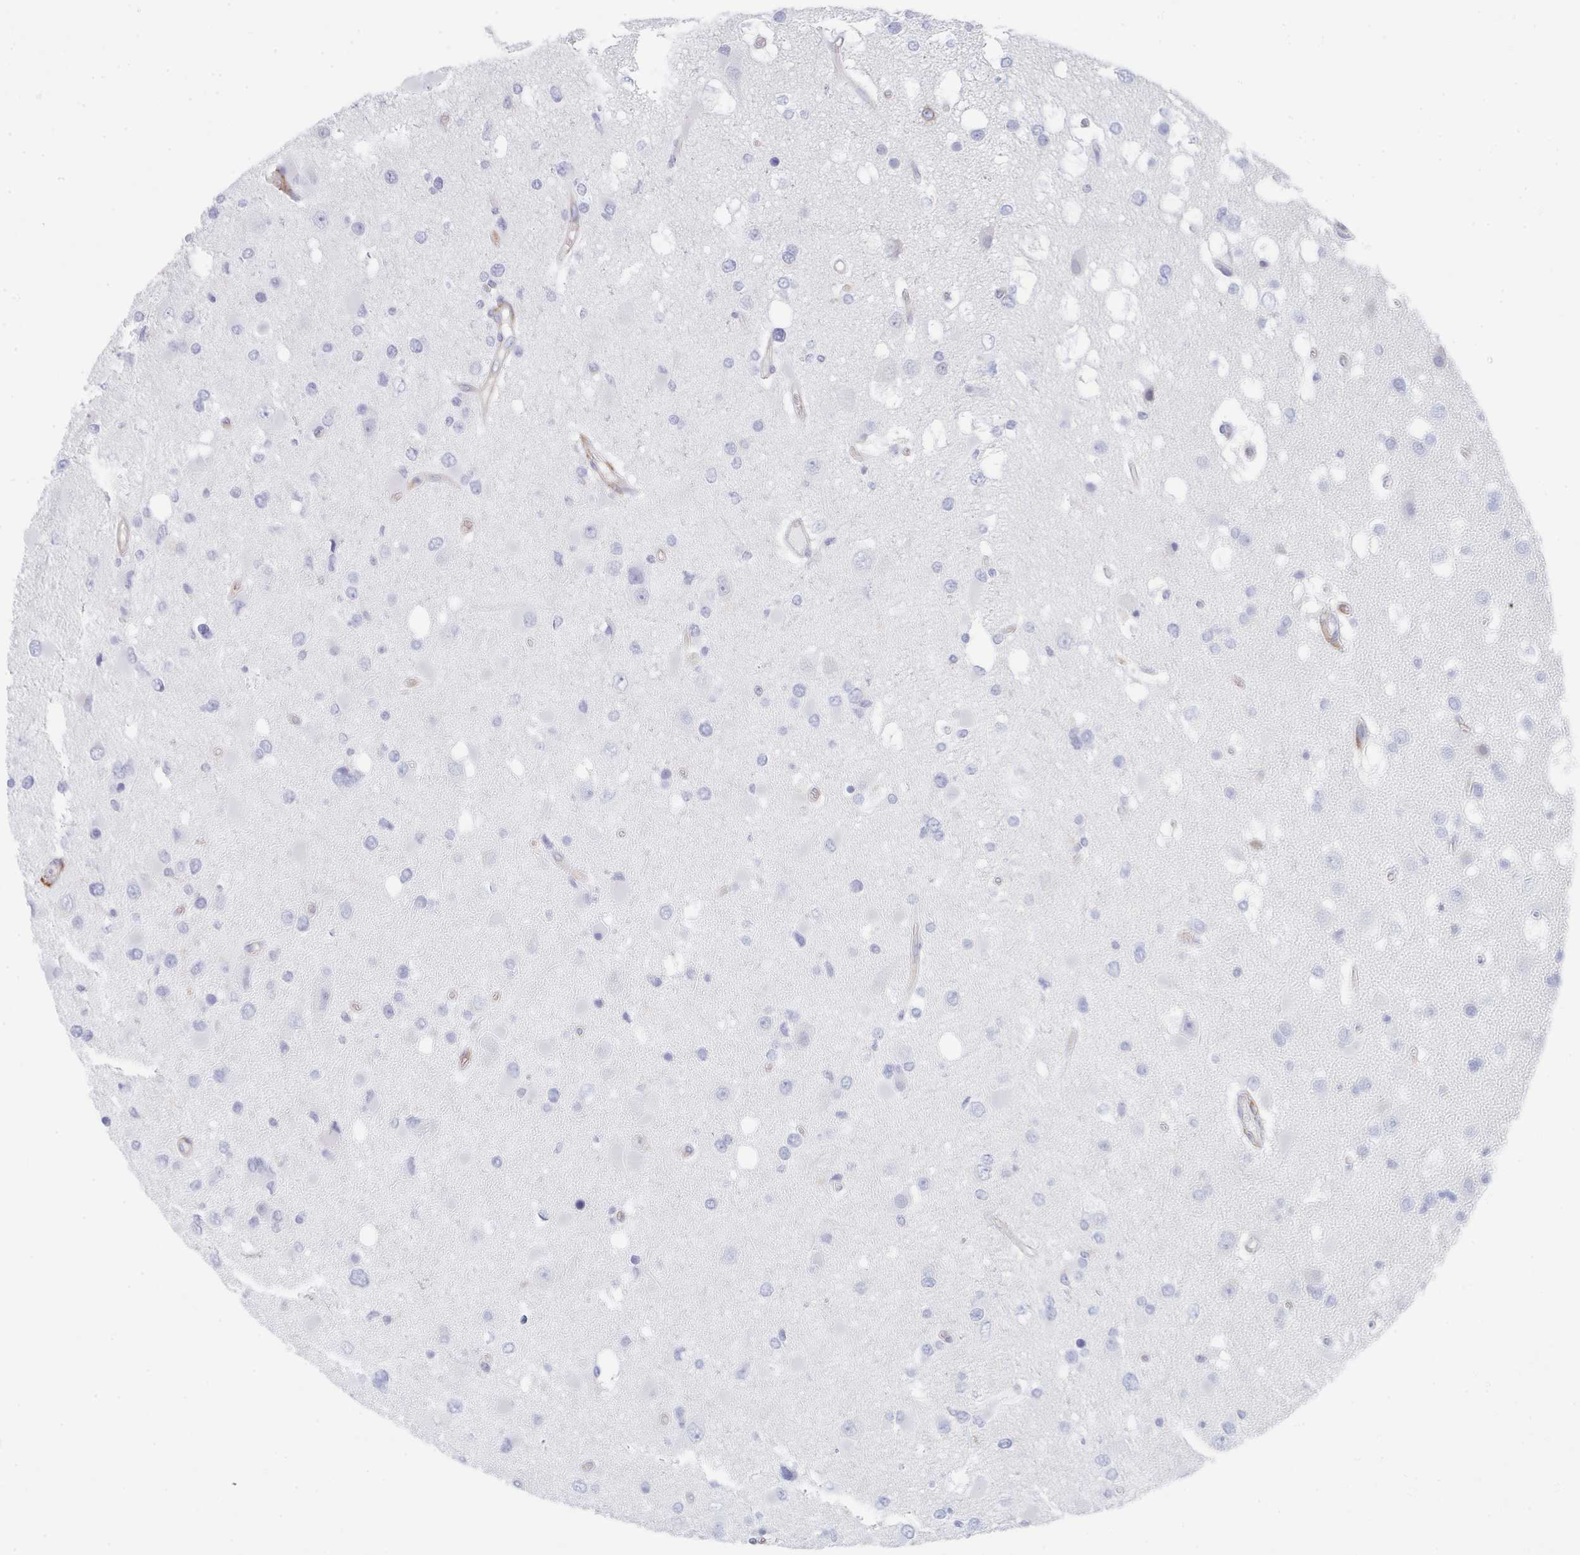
{"staining": {"intensity": "negative", "quantity": "none", "location": "none"}, "tissue": "glioma", "cell_type": "Tumor cells", "image_type": "cancer", "snomed": [{"axis": "morphology", "description": "Glioma, malignant, High grade"}, {"axis": "topography", "description": "Brain"}], "caption": "Malignant glioma (high-grade) stained for a protein using immunohistochemistry demonstrates no expression tumor cells.", "gene": "DAB2", "patient": {"sex": "male", "age": 53}}